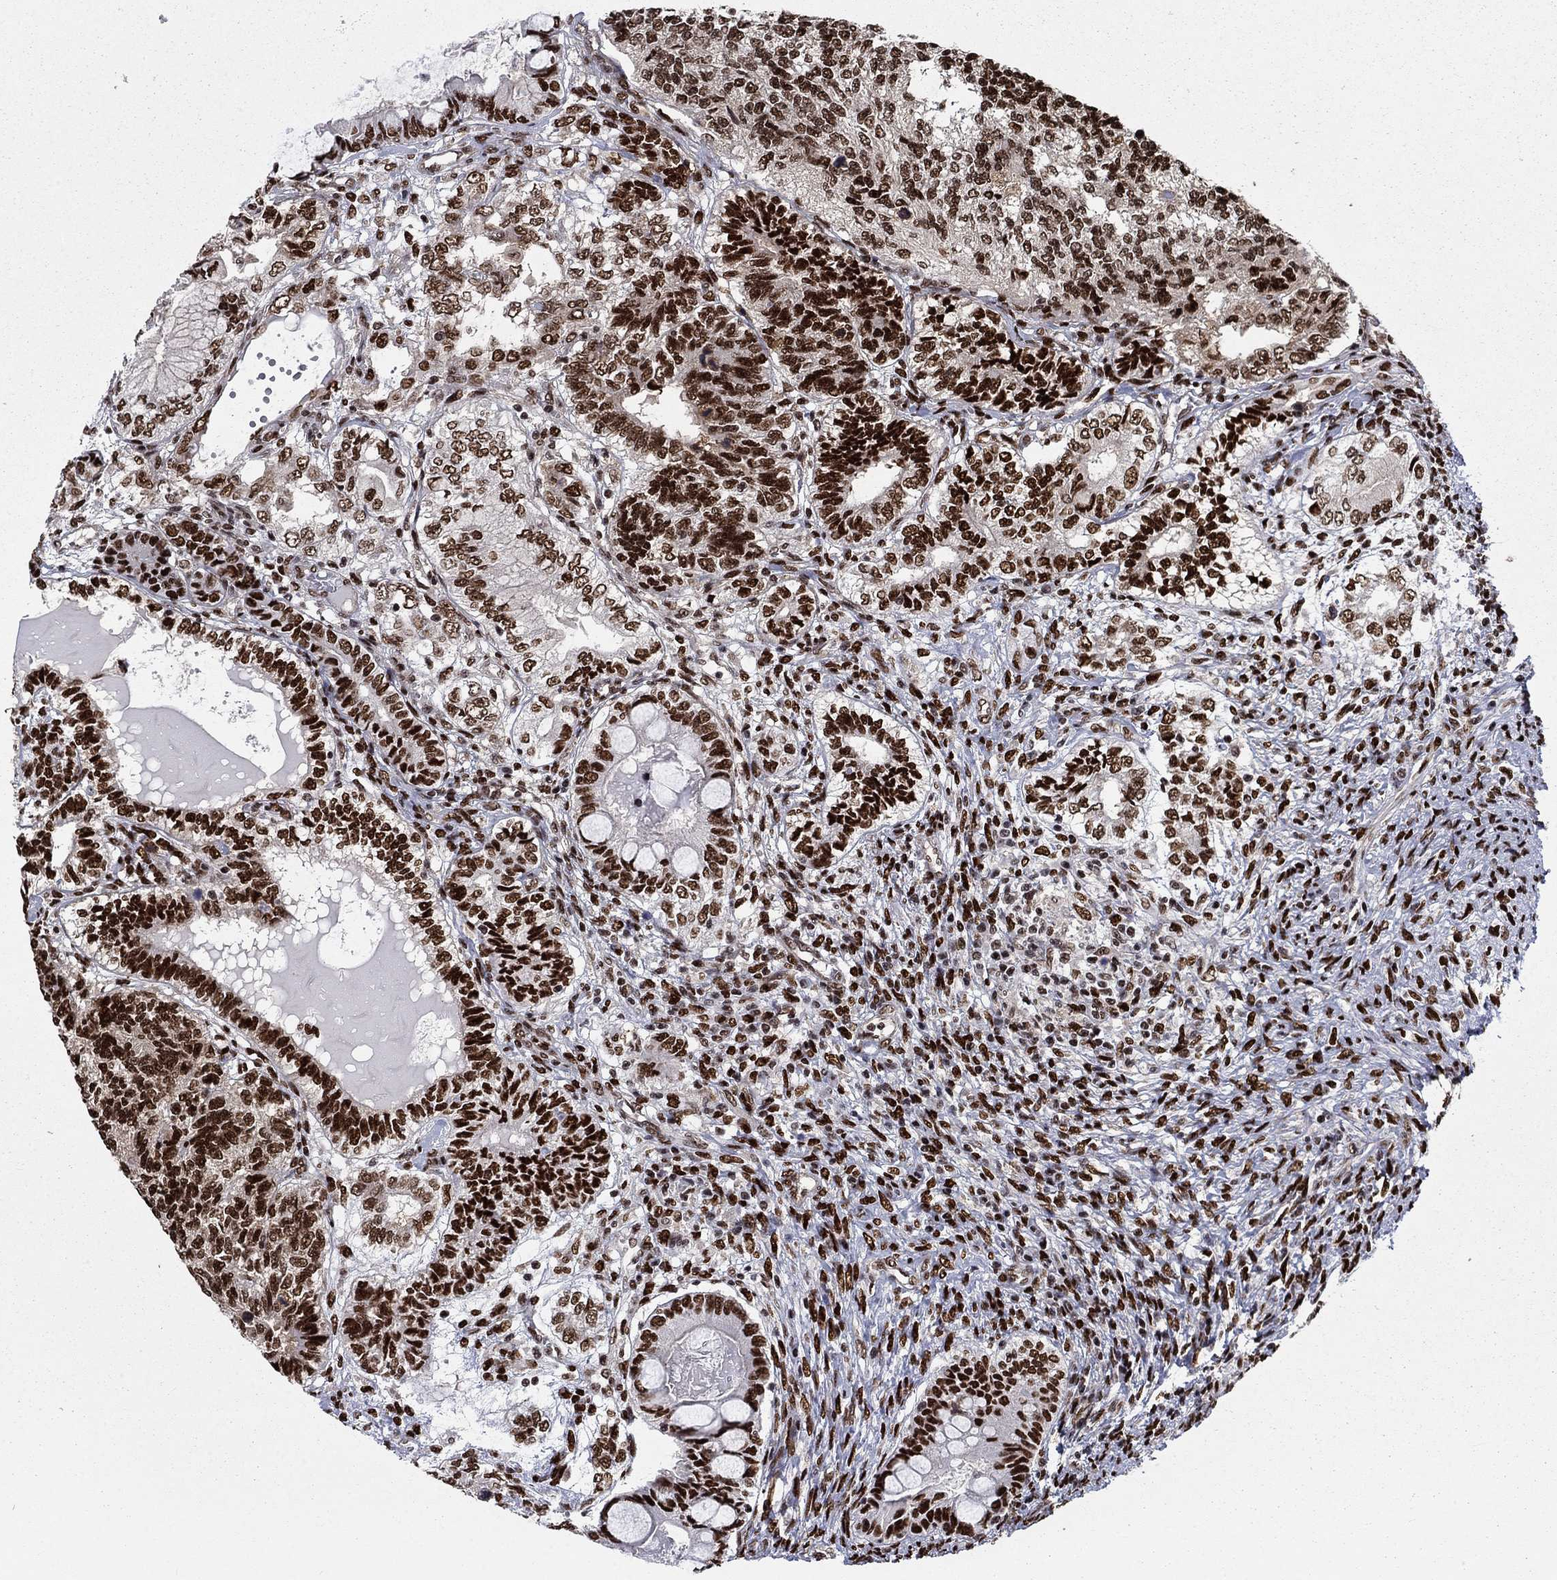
{"staining": {"intensity": "strong", "quantity": ">75%", "location": "nuclear"}, "tissue": "testis cancer", "cell_type": "Tumor cells", "image_type": "cancer", "snomed": [{"axis": "morphology", "description": "Seminoma, NOS"}, {"axis": "morphology", "description": "Carcinoma, Embryonal, NOS"}, {"axis": "topography", "description": "Testis"}], "caption": "Immunohistochemical staining of testis cancer reveals strong nuclear protein positivity in approximately >75% of tumor cells. The staining was performed using DAB to visualize the protein expression in brown, while the nuclei were stained in blue with hematoxylin (Magnification: 20x).", "gene": "RPRD1B", "patient": {"sex": "male", "age": 41}}